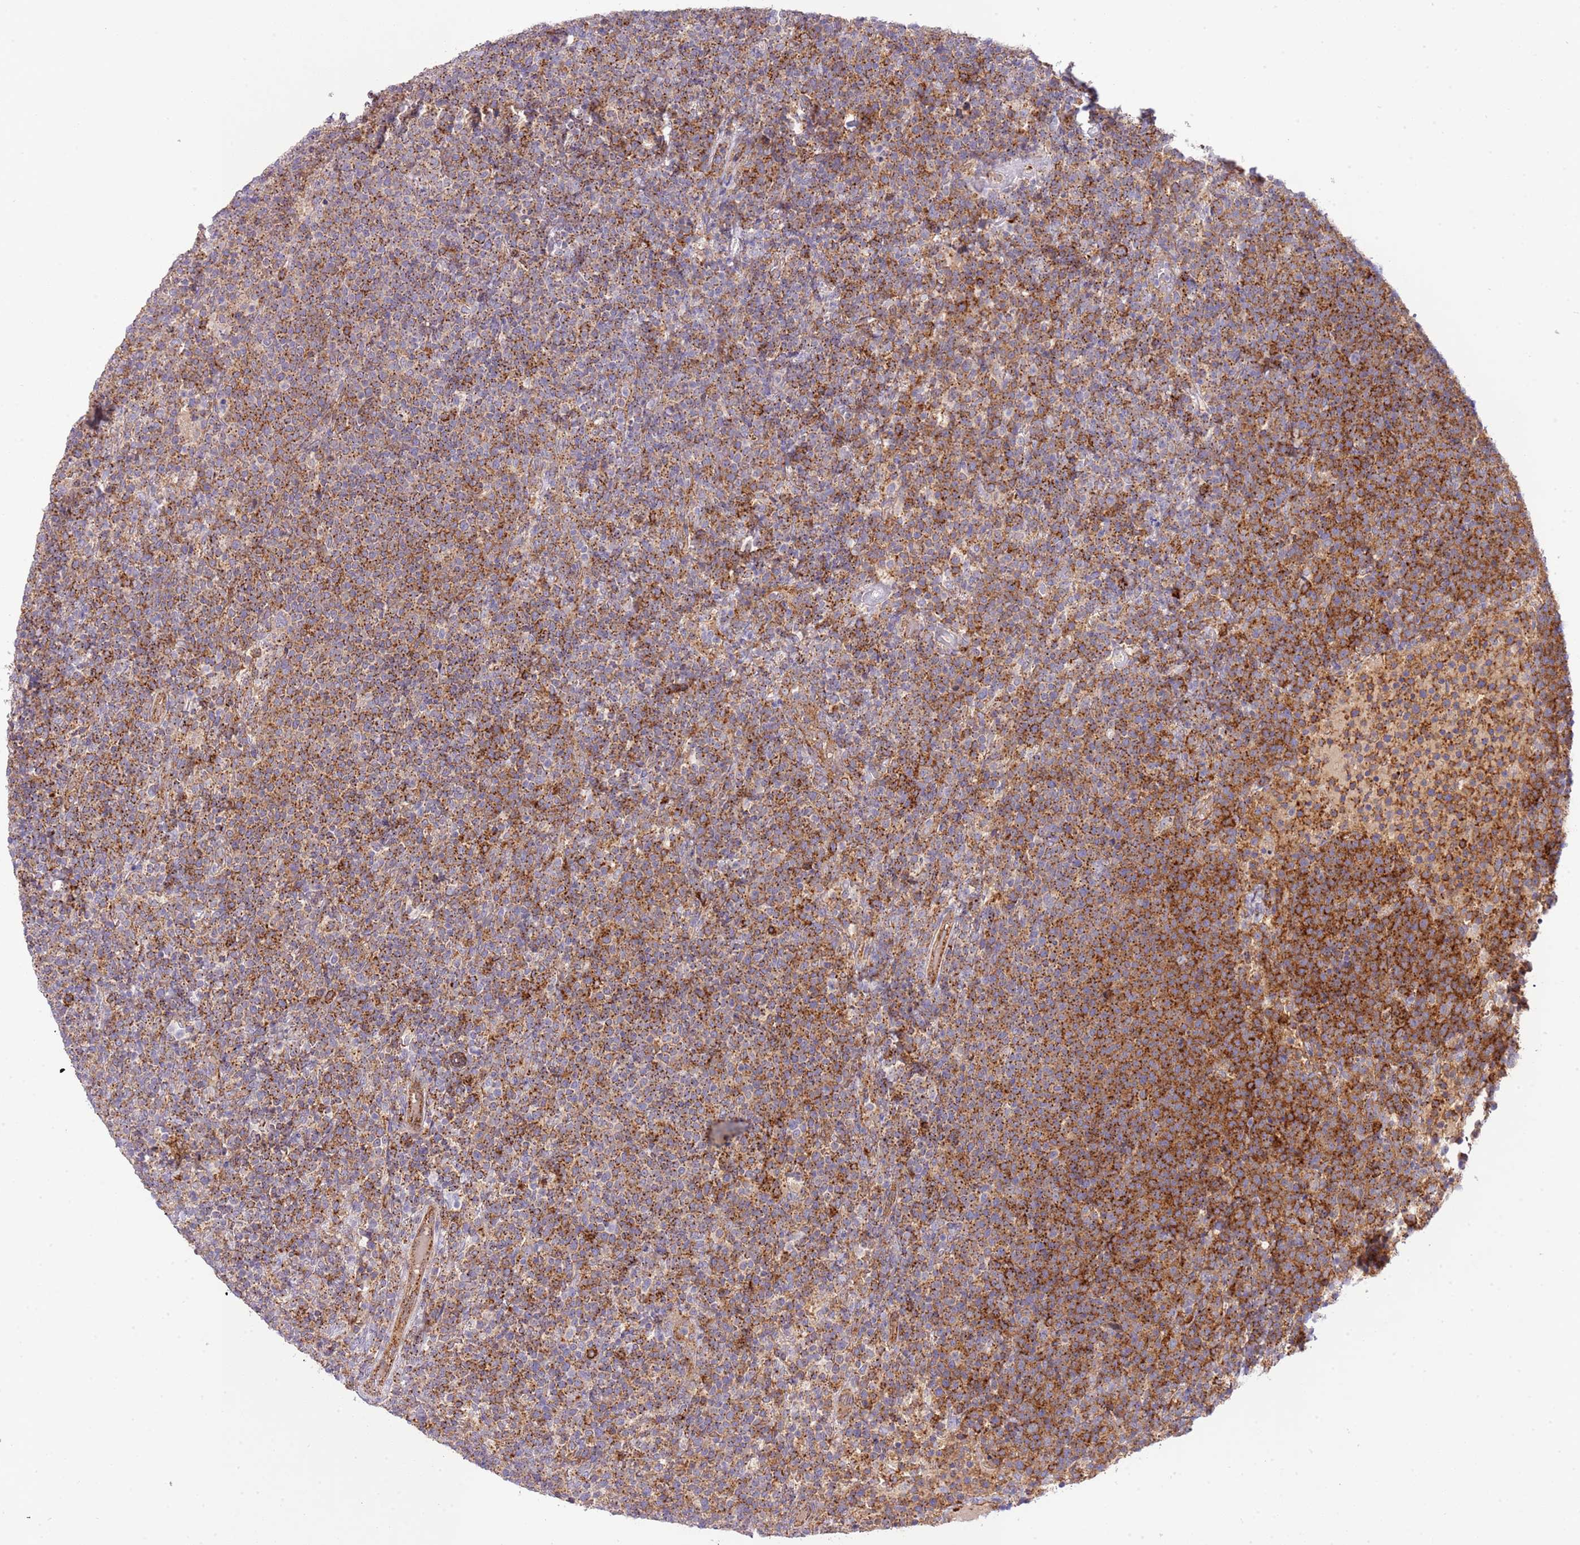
{"staining": {"intensity": "moderate", "quantity": ">75%", "location": "cytoplasmic/membranous"}, "tissue": "lymphoma", "cell_type": "Tumor cells", "image_type": "cancer", "snomed": [{"axis": "morphology", "description": "Malignant lymphoma, non-Hodgkin's type, High grade"}, {"axis": "topography", "description": "Lymph node"}], "caption": "High-grade malignant lymphoma, non-Hodgkin's type tissue demonstrates moderate cytoplasmic/membranous staining in about >75% of tumor cells (IHC, brightfield microscopy, high magnification).", "gene": "ABHD17A", "patient": {"sex": "male", "age": 61}}